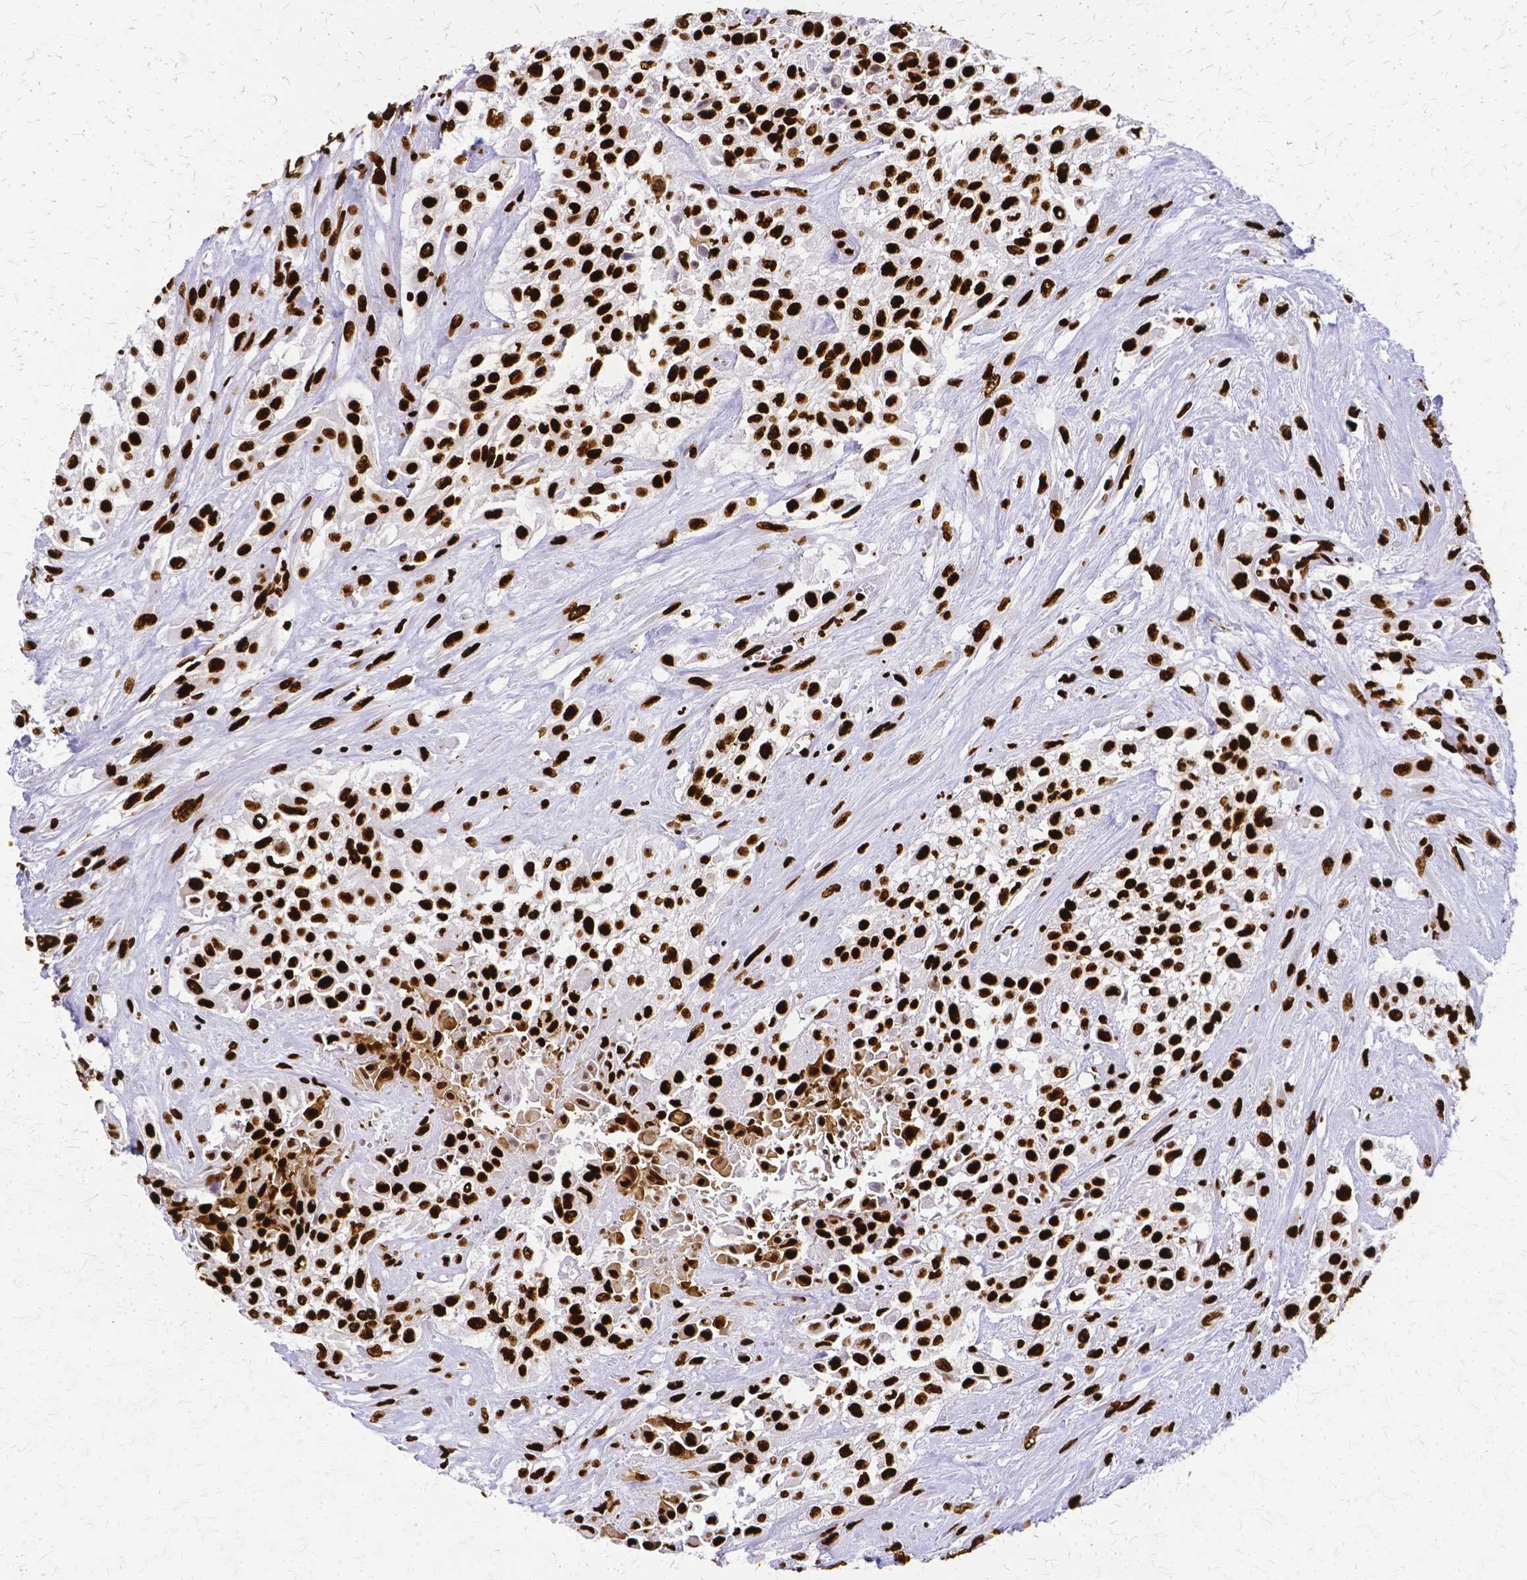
{"staining": {"intensity": "strong", "quantity": ">75%", "location": "nuclear"}, "tissue": "urothelial cancer", "cell_type": "Tumor cells", "image_type": "cancer", "snomed": [{"axis": "morphology", "description": "Urothelial carcinoma, High grade"}, {"axis": "topography", "description": "Urinary bladder"}], "caption": "High-grade urothelial carcinoma stained for a protein demonstrates strong nuclear positivity in tumor cells.", "gene": "SFPQ", "patient": {"sex": "male", "age": 57}}